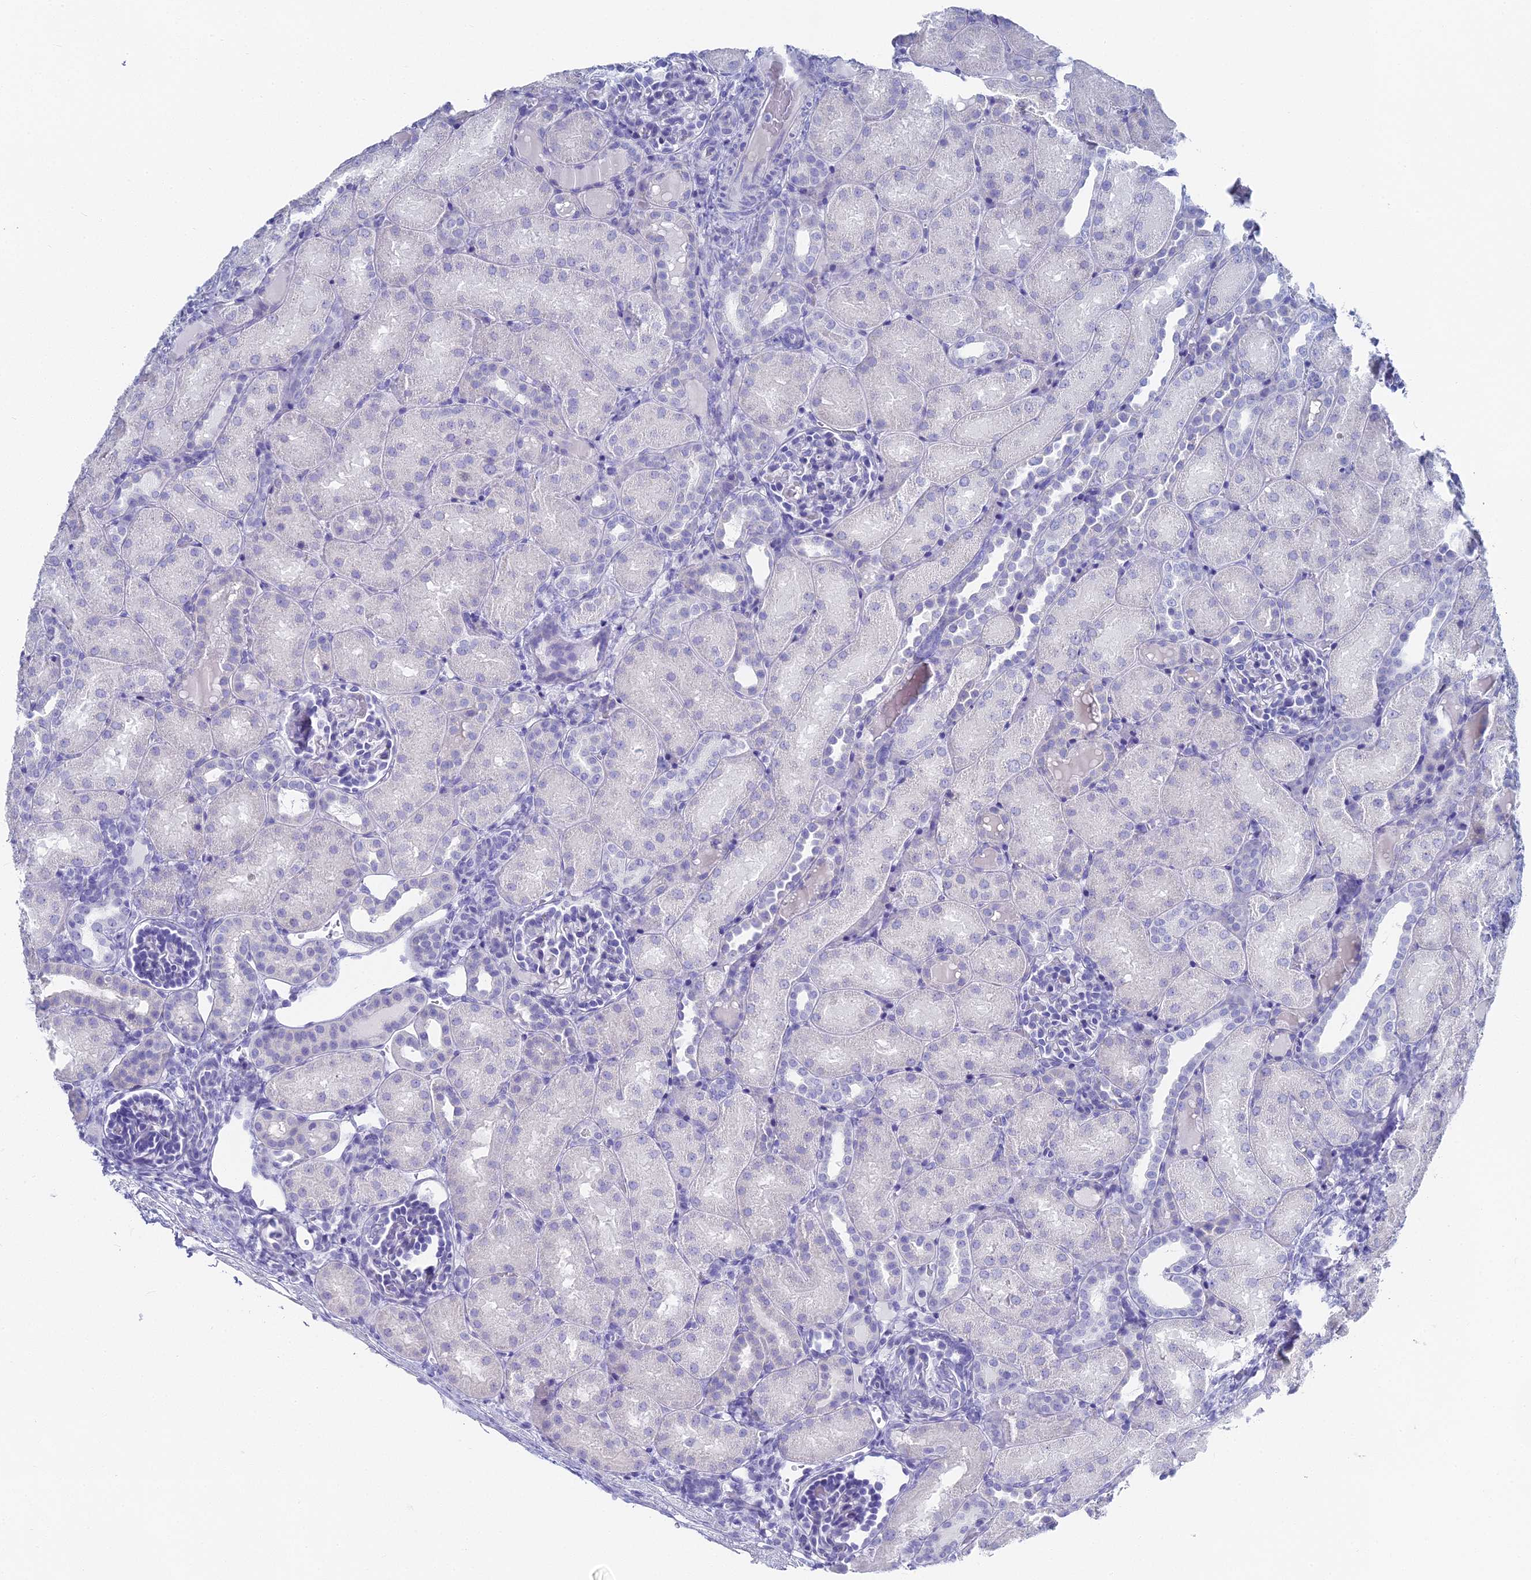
{"staining": {"intensity": "negative", "quantity": "none", "location": "none"}, "tissue": "kidney", "cell_type": "Cells in glomeruli", "image_type": "normal", "snomed": [{"axis": "morphology", "description": "Normal tissue, NOS"}, {"axis": "topography", "description": "Kidney"}], "caption": "Immunohistochemical staining of normal kidney demonstrates no significant staining in cells in glomeruli. (DAB immunohistochemistry with hematoxylin counter stain).", "gene": "ALPP", "patient": {"sex": "male", "age": 1}}